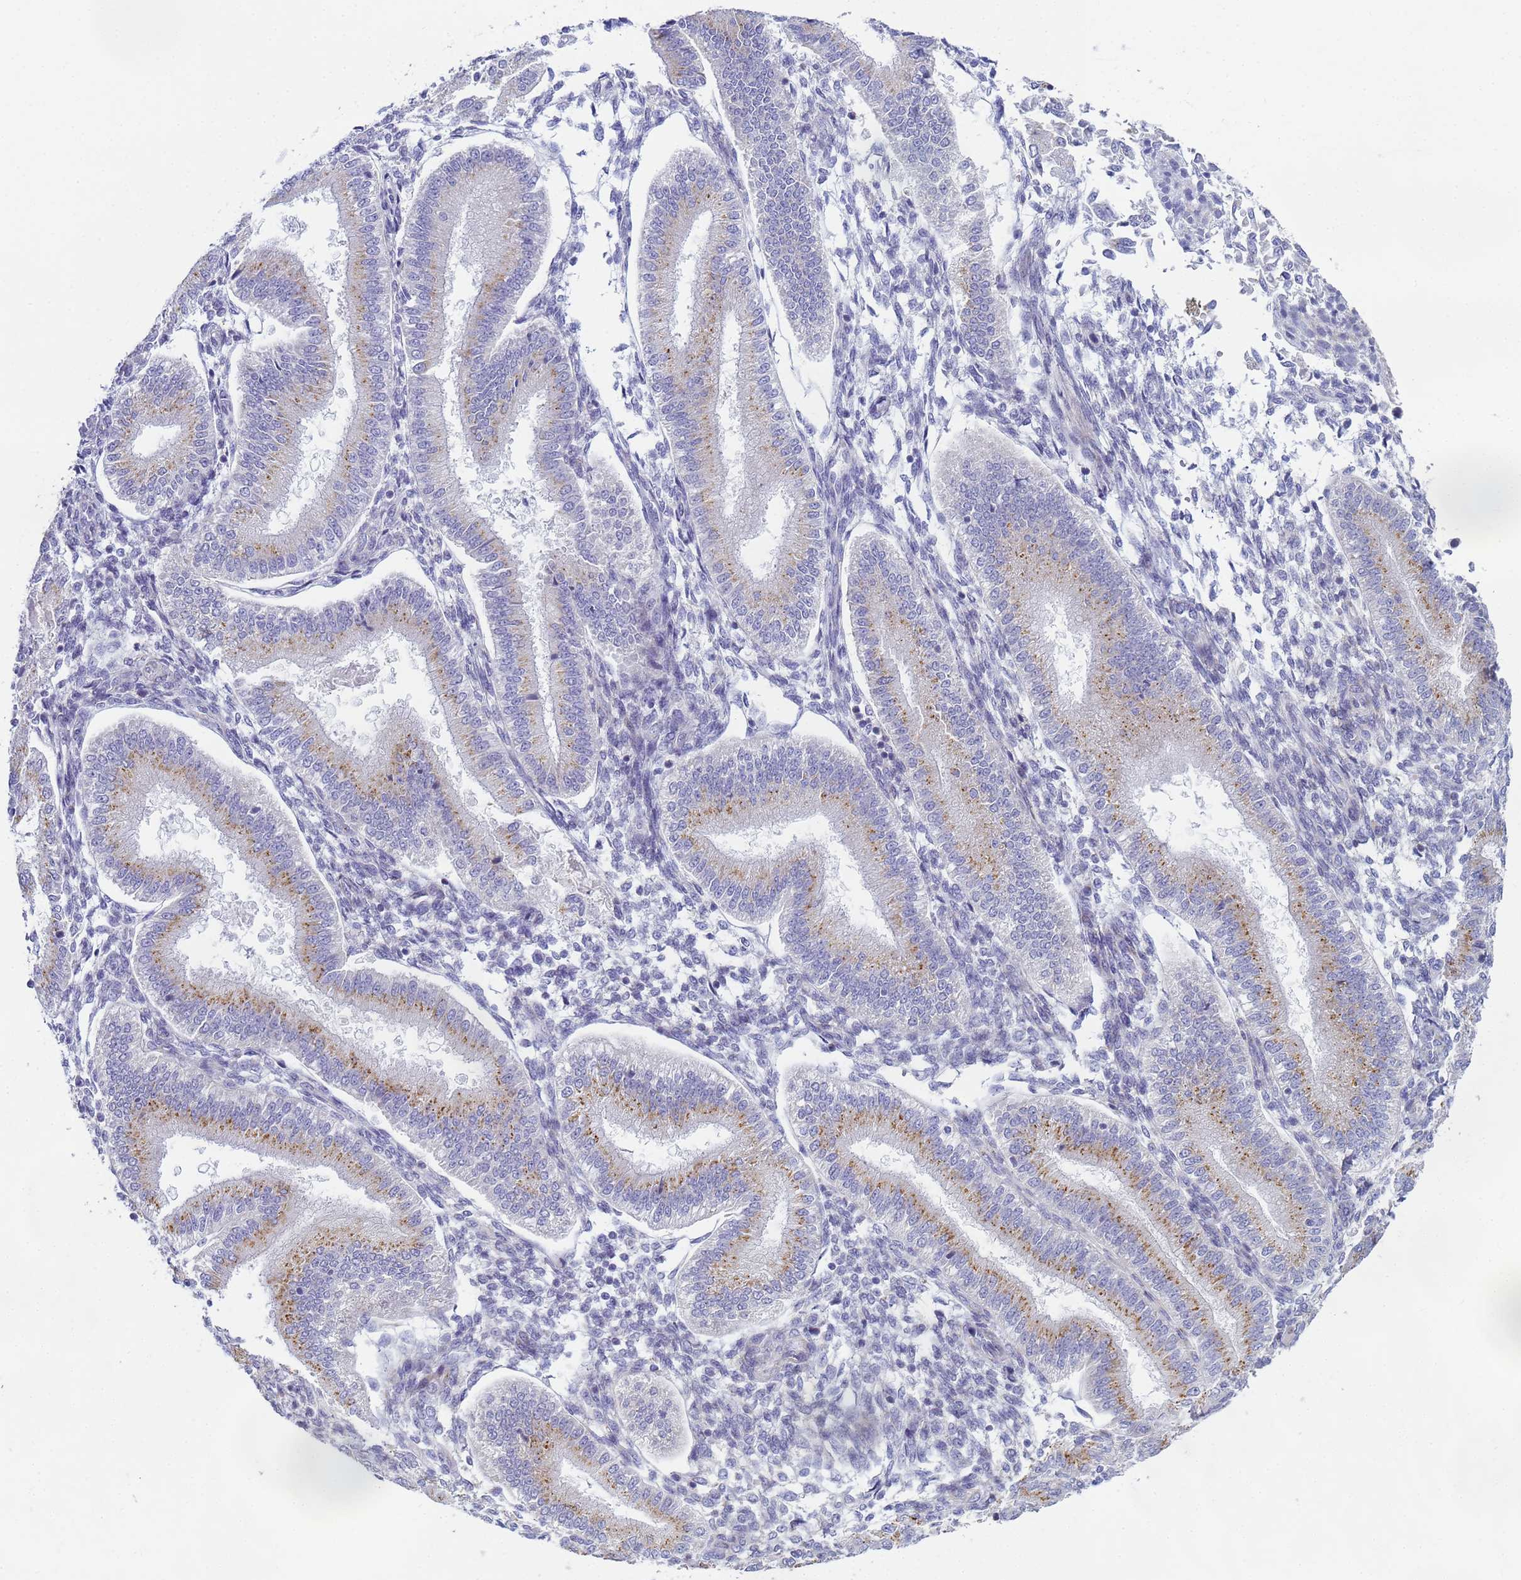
{"staining": {"intensity": "negative", "quantity": "none", "location": "none"}, "tissue": "endometrium", "cell_type": "Cells in endometrial stroma", "image_type": "normal", "snomed": [{"axis": "morphology", "description": "Normal tissue, NOS"}, {"axis": "topography", "description": "Endometrium"}], "caption": "This is a histopathology image of immunohistochemistry (IHC) staining of normal endometrium, which shows no expression in cells in endometrial stroma.", "gene": "CR1", "patient": {"sex": "female", "age": 39}}